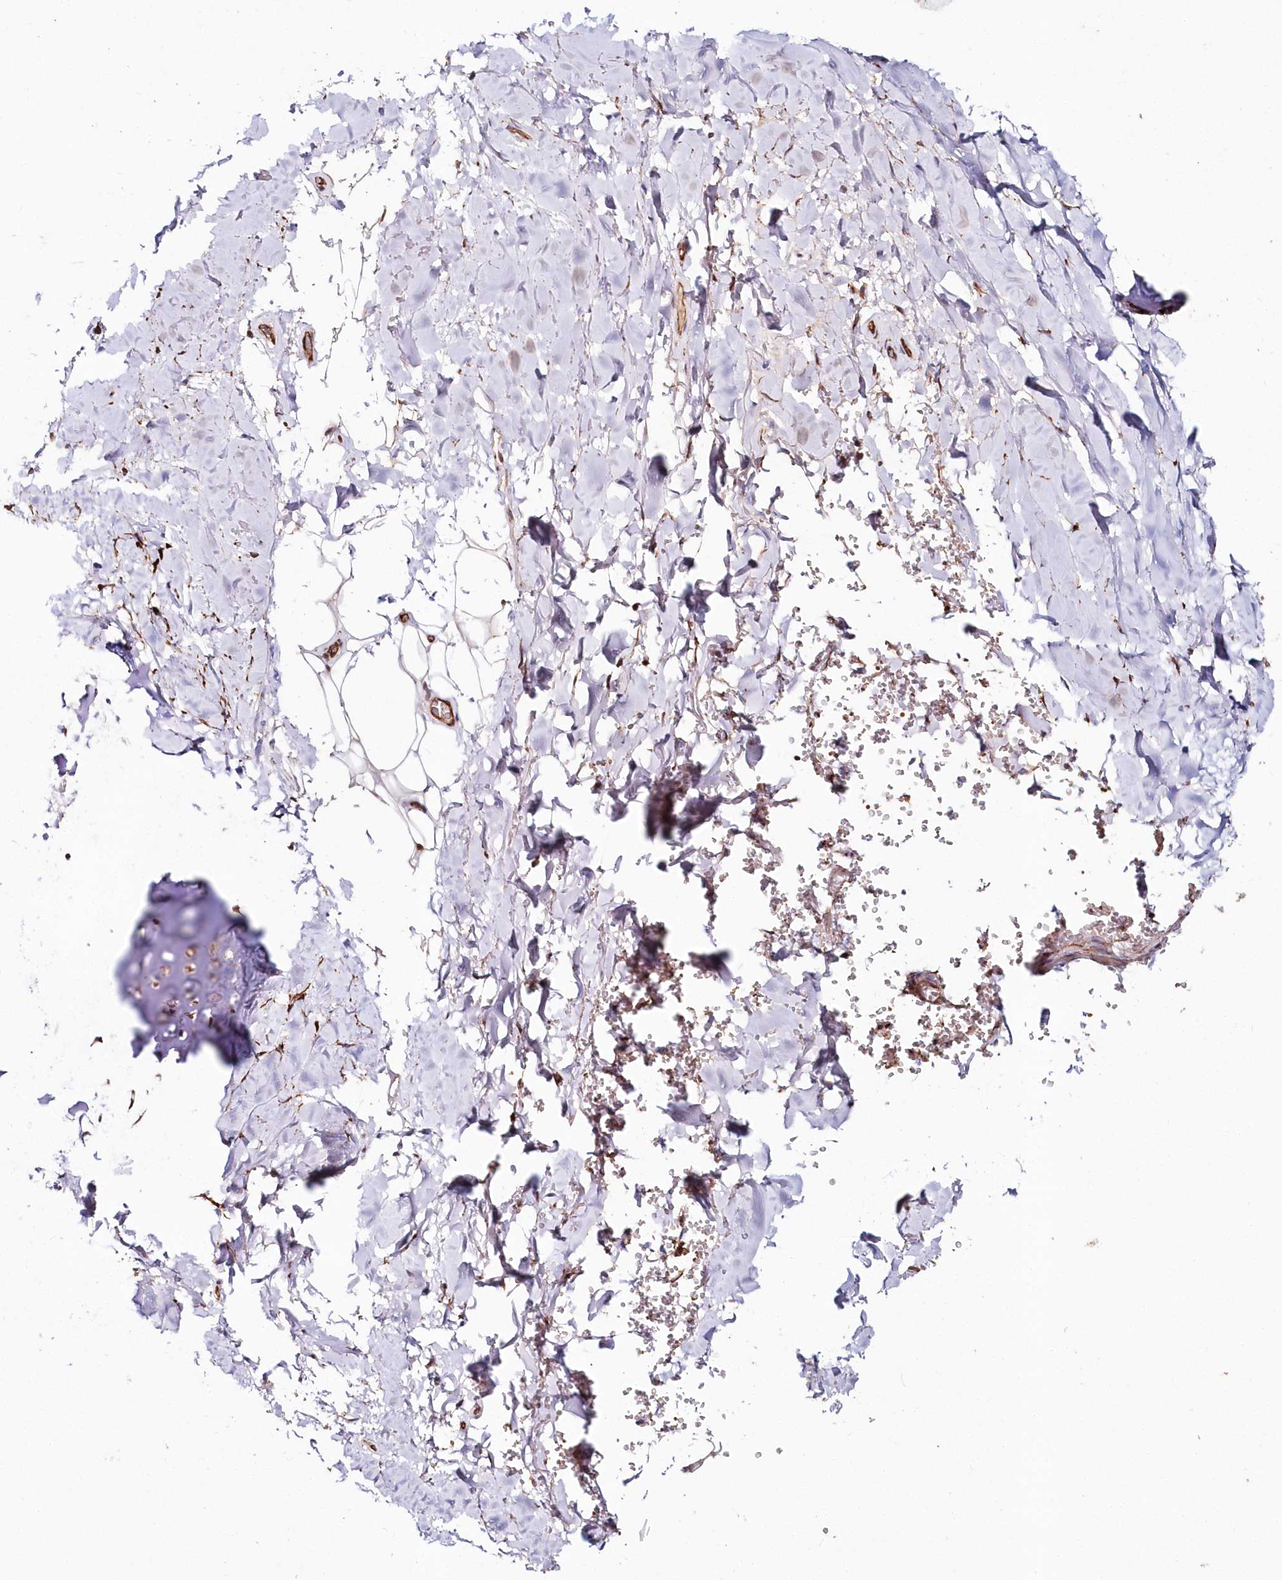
{"staining": {"intensity": "moderate", "quantity": ">75%", "location": "cytoplasmic/membranous"}, "tissue": "adipose tissue", "cell_type": "Adipocytes", "image_type": "normal", "snomed": [{"axis": "morphology", "description": "Normal tissue, NOS"}, {"axis": "topography", "description": "Cartilage tissue"}], "caption": "IHC histopathology image of benign adipose tissue: human adipose tissue stained using immunohistochemistry displays medium levels of moderate protein expression localized specifically in the cytoplasmic/membranous of adipocytes, appearing as a cytoplasmic/membranous brown color.", "gene": "HYCC2", "patient": {"sex": "female", "age": 63}}